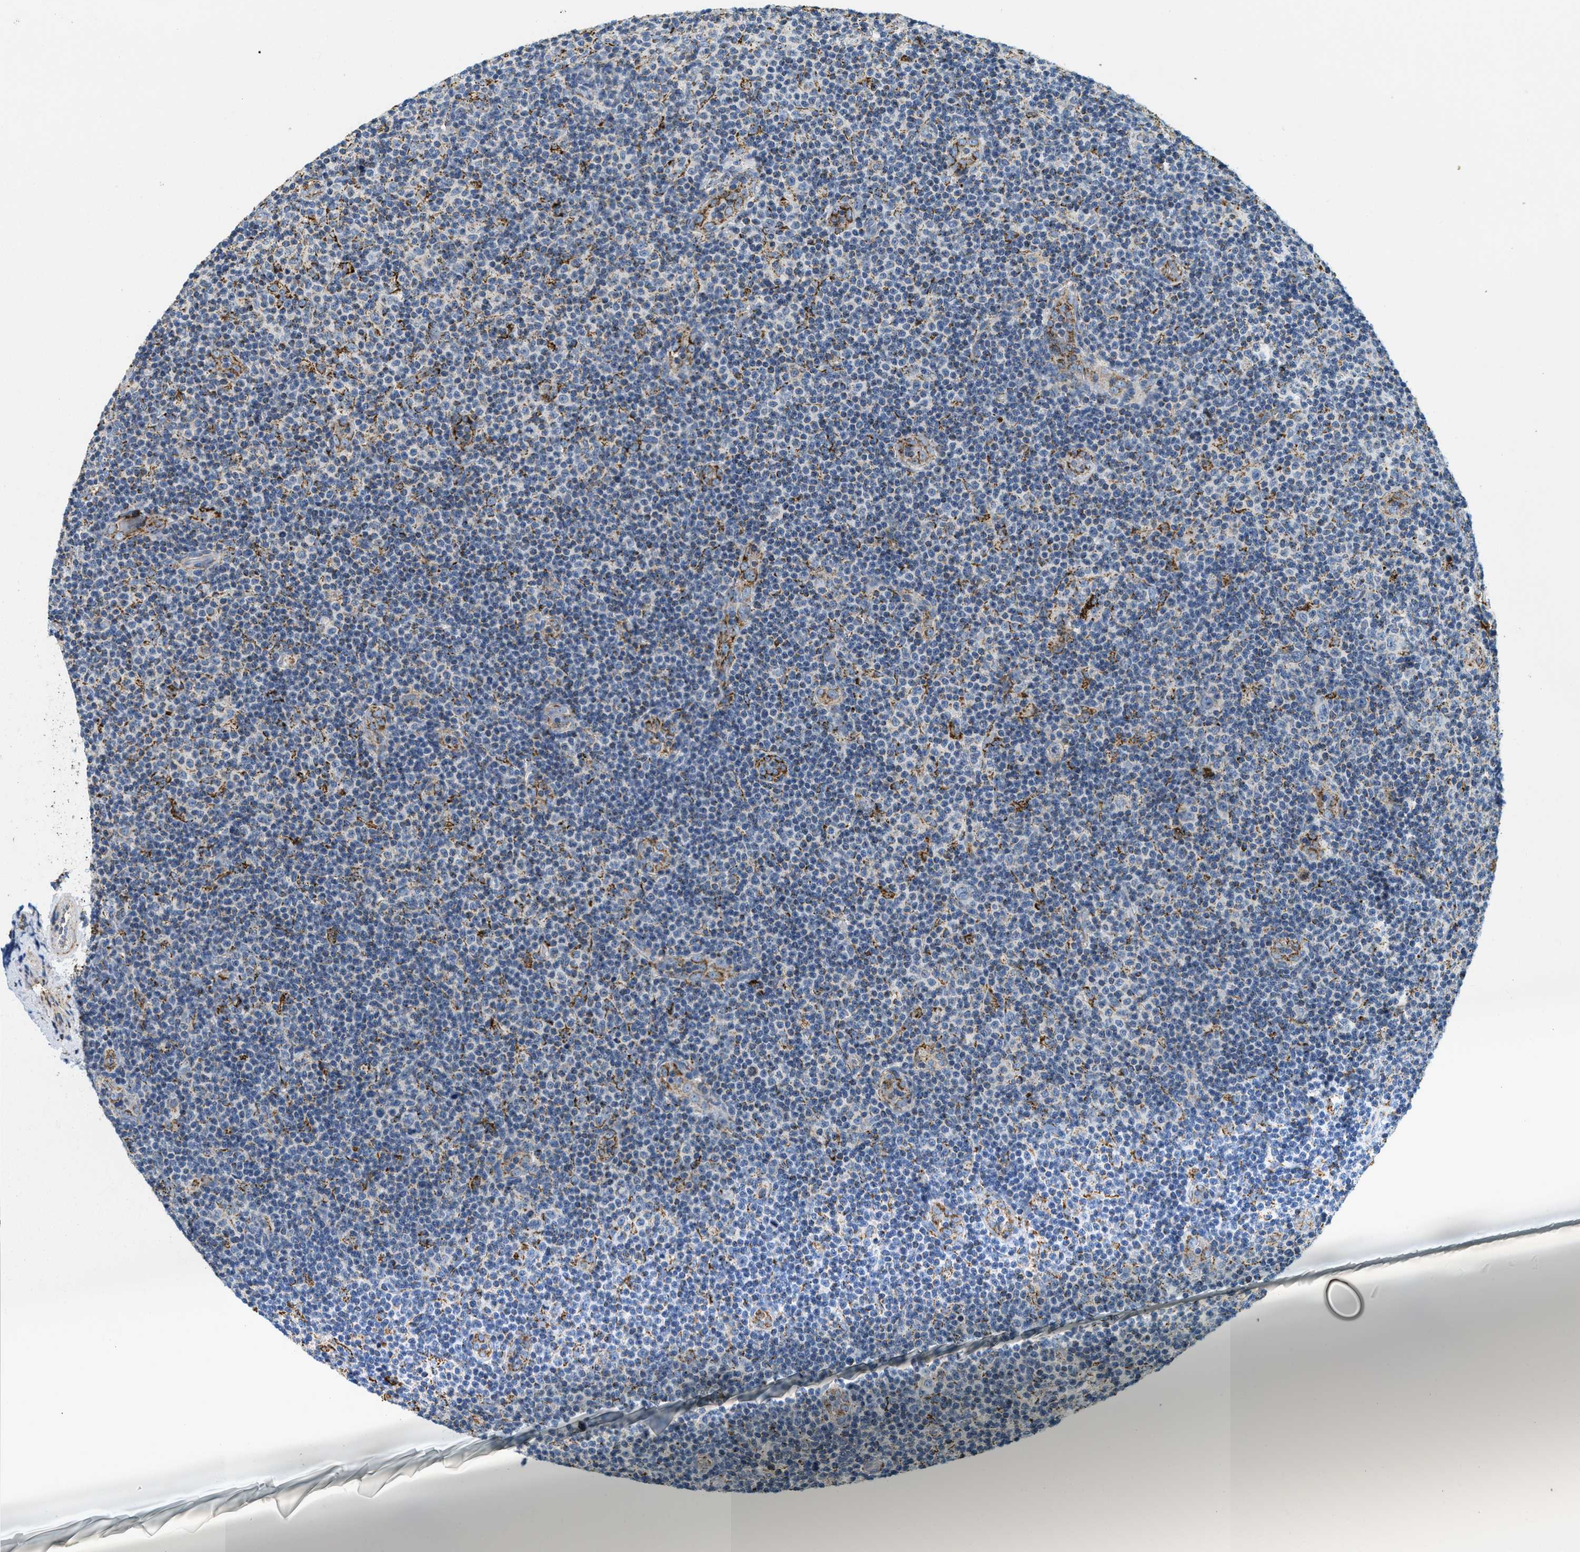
{"staining": {"intensity": "moderate", "quantity": "<25%", "location": "cytoplasmic/membranous"}, "tissue": "lymphoma", "cell_type": "Tumor cells", "image_type": "cancer", "snomed": [{"axis": "morphology", "description": "Malignant lymphoma, non-Hodgkin's type, Low grade"}, {"axis": "topography", "description": "Lymph node"}], "caption": "Moderate cytoplasmic/membranous positivity is present in about <25% of tumor cells in lymphoma.", "gene": "HLCS", "patient": {"sex": "male", "age": 83}}